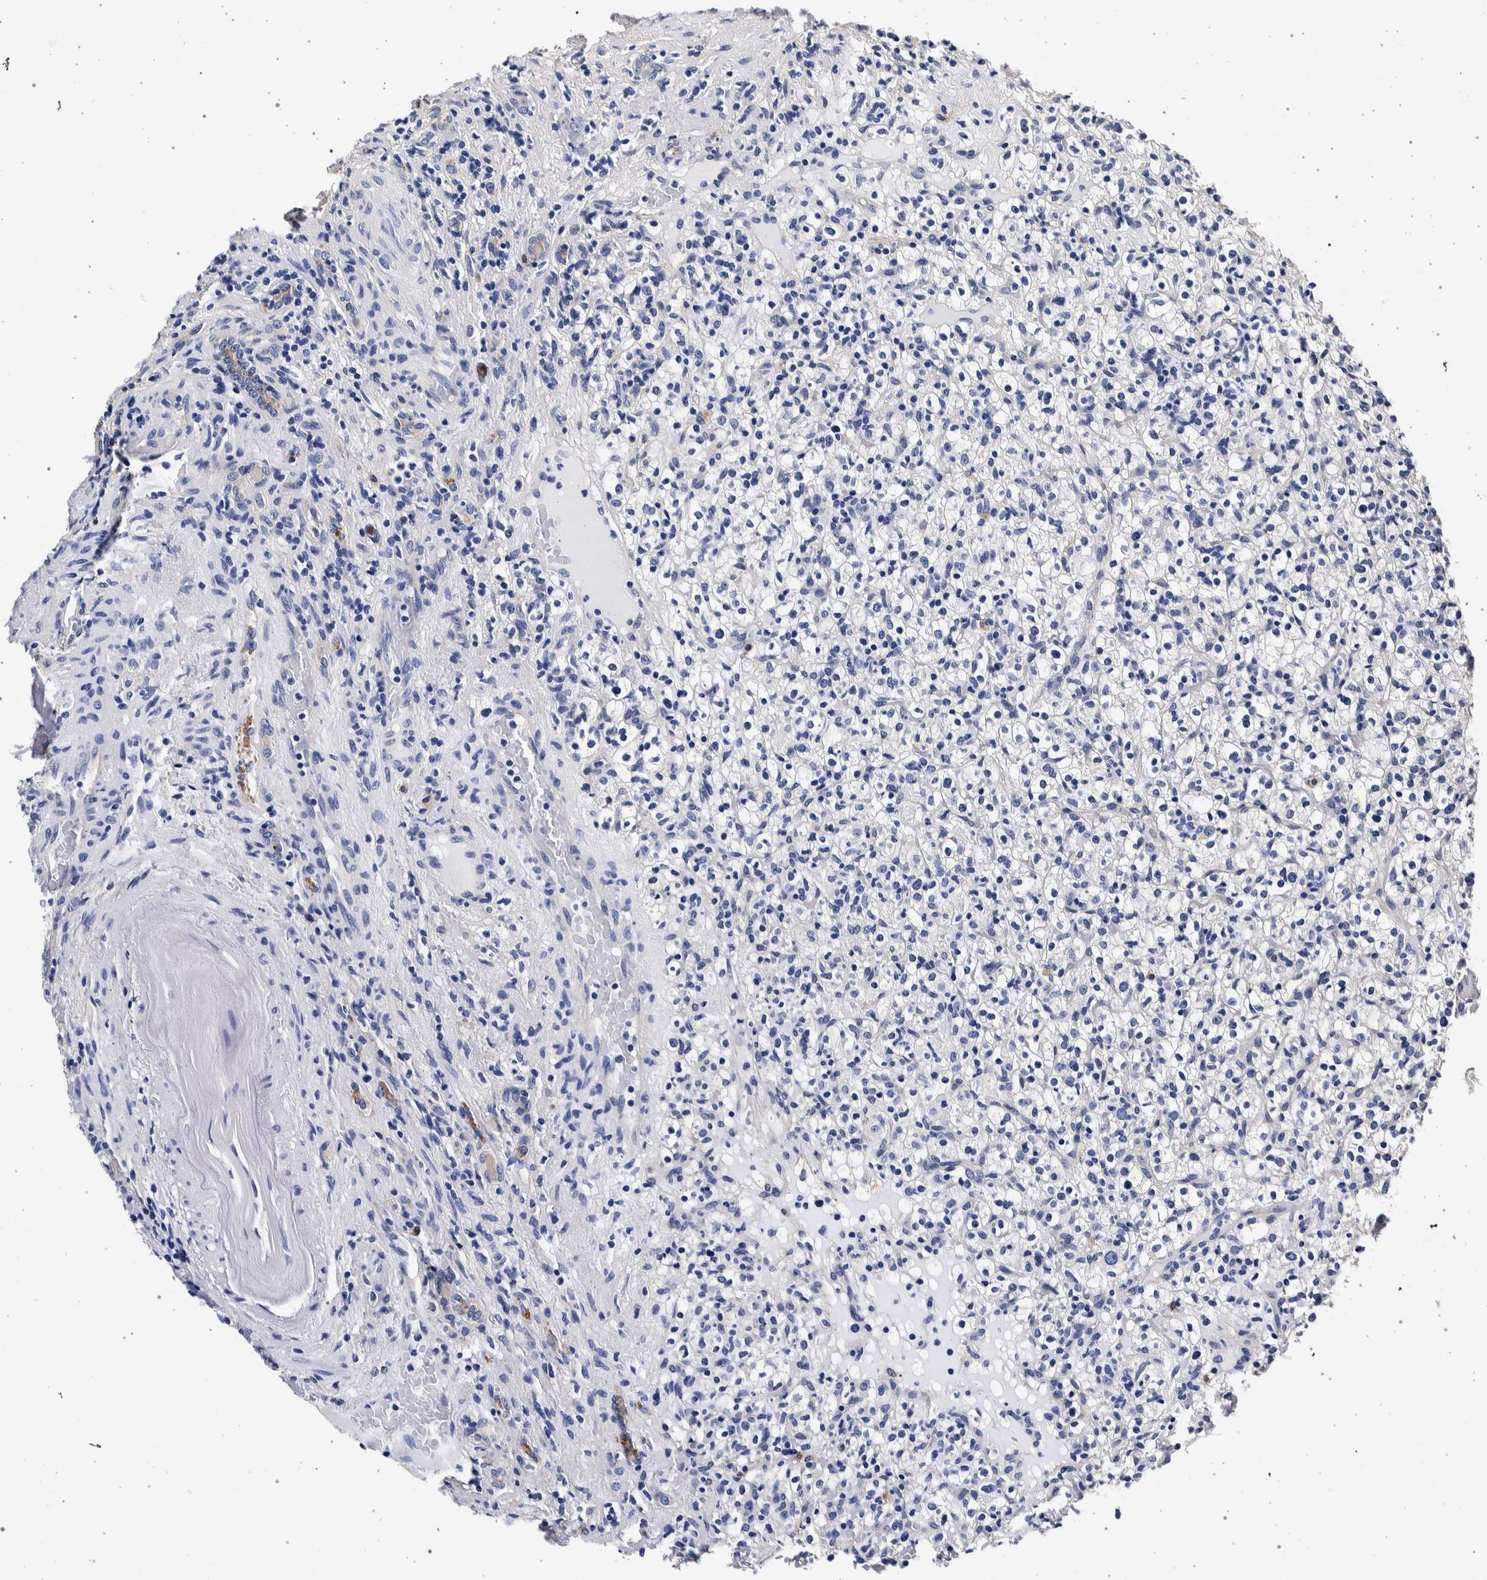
{"staining": {"intensity": "negative", "quantity": "none", "location": "none"}, "tissue": "renal cancer", "cell_type": "Tumor cells", "image_type": "cancer", "snomed": [{"axis": "morphology", "description": "Normal tissue, NOS"}, {"axis": "morphology", "description": "Adenocarcinoma, NOS"}, {"axis": "topography", "description": "Kidney"}], "caption": "Tumor cells show no significant staining in adenocarcinoma (renal).", "gene": "NIBAN2", "patient": {"sex": "female", "age": 72}}